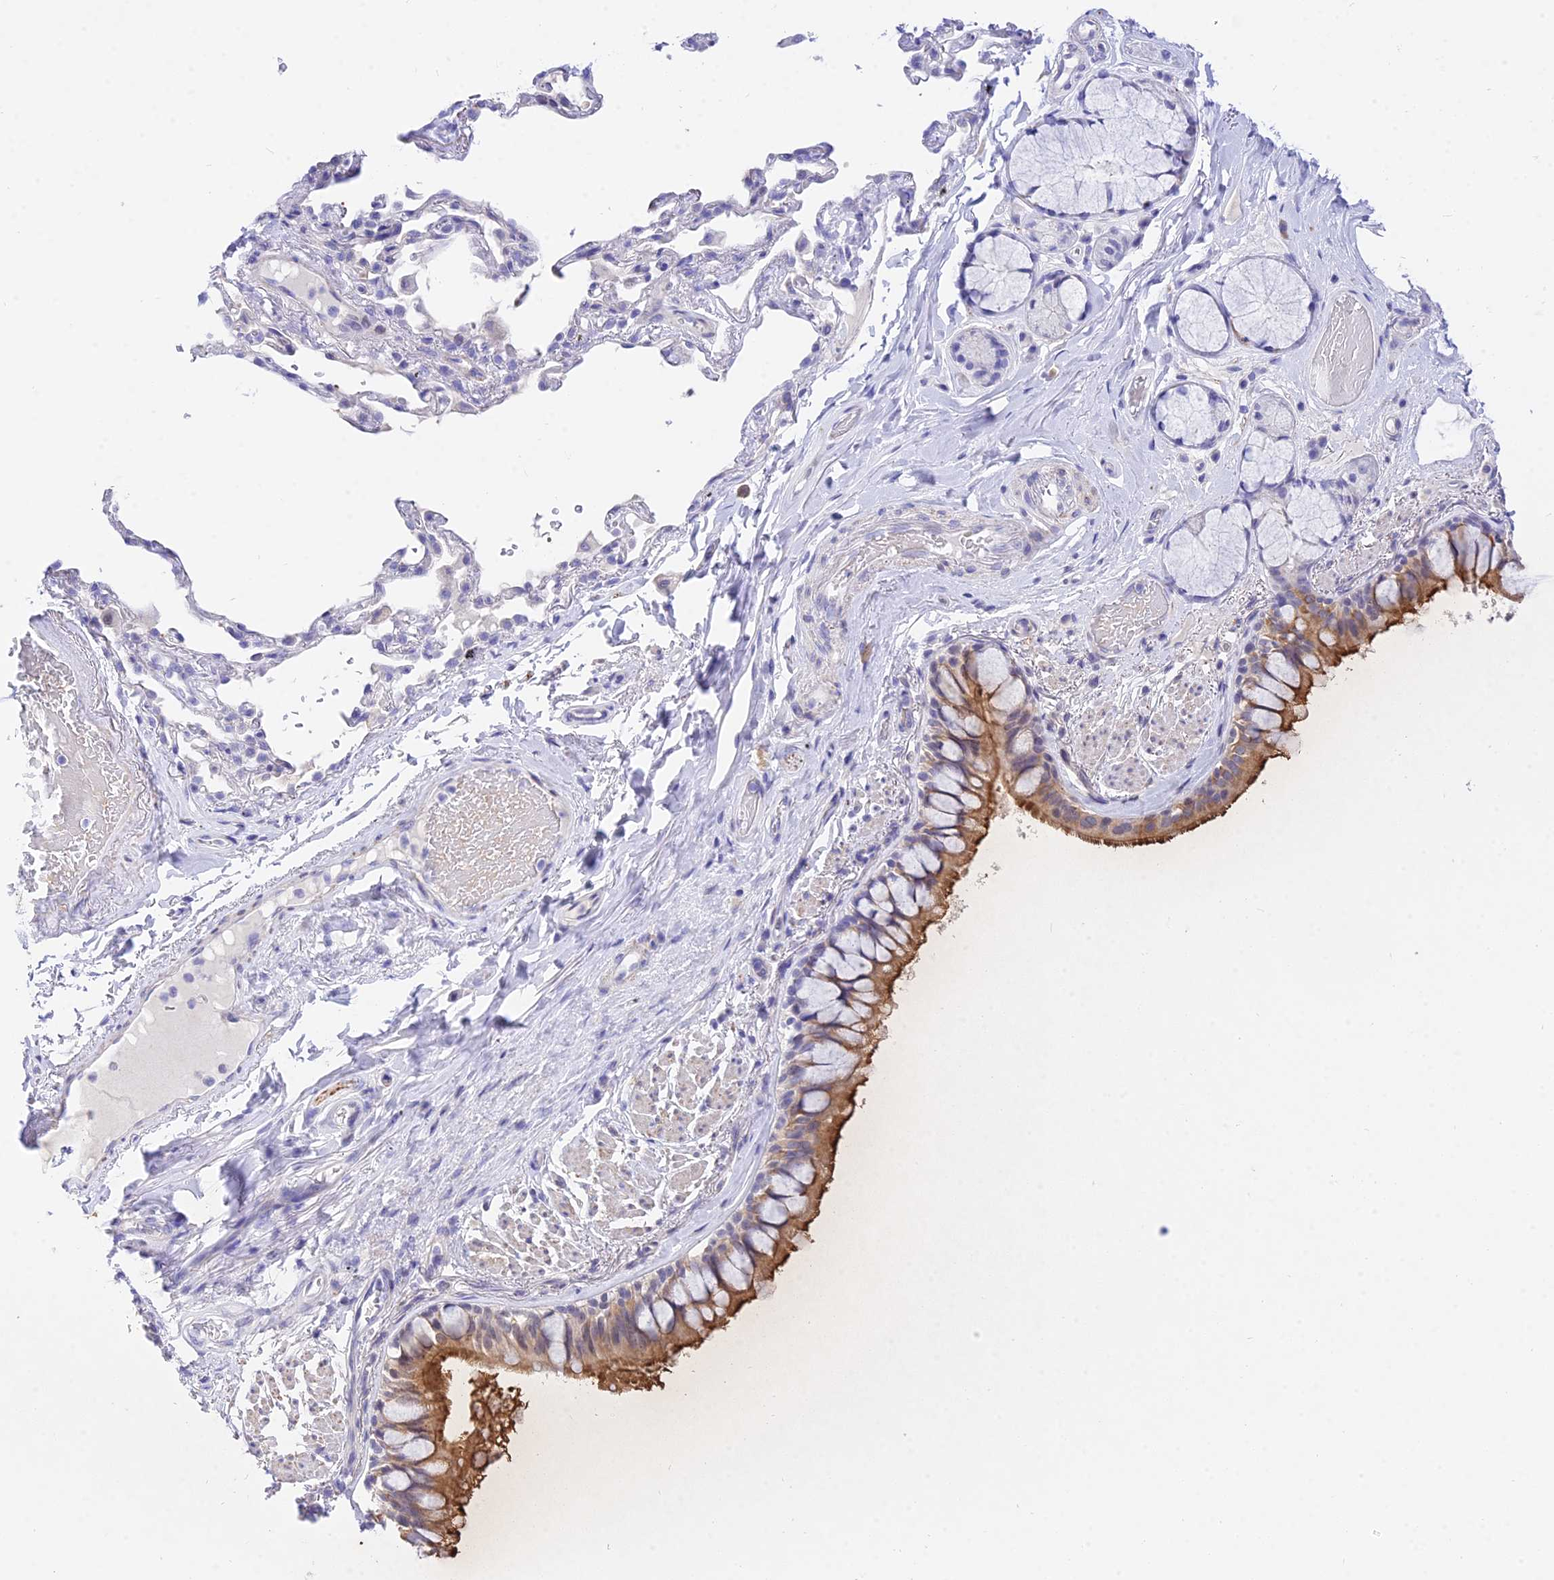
{"staining": {"intensity": "moderate", "quantity": "25%-75%", "location": "cytoplasmic/membranous"}, "tissue": "bronchus", "cell_type": "Respiratory epithelial cells", "image_type": "normal", "snomed": [{"axis": "morphology", "description": "Normal tissue, NOS"}, {"axis": "topography", "description": "Bronchus"}], "caption": "An immunohistochemistry micrograph of unremarkable tissue is shown. Protein staining in brown labels moderate cytoplasmic/membranous positivity in bronchus within respiratory epithelial cells.", "gene": "DEFB107A", "patient": {"sex": "male", "age": 70}}